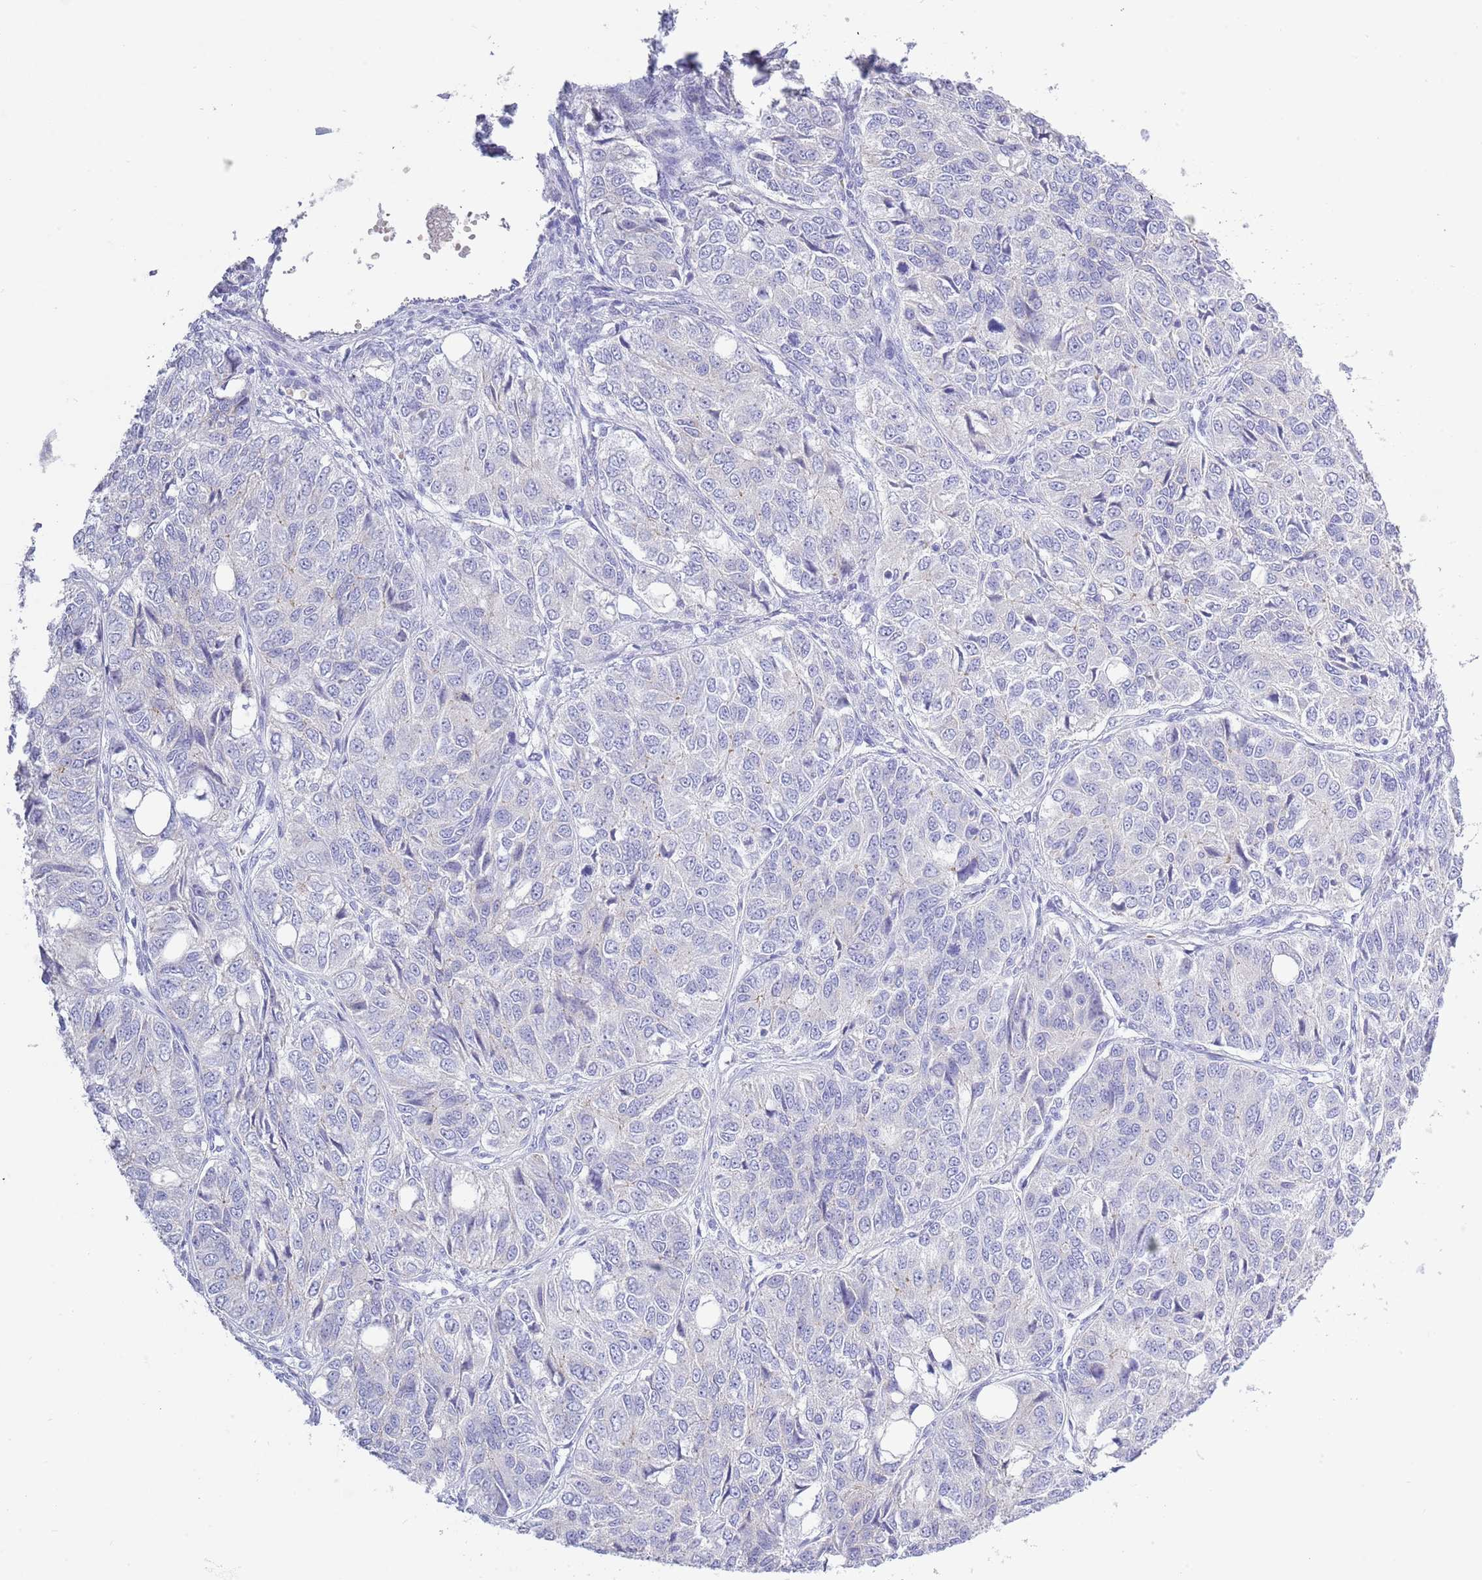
{"staining": {"intensity": "negative", "quantity": "none", "location": "none"}, "tissue": "ovarian cancer", "cell_type": "Tumor cells", "image_type": "cancer", "snomed": [{"axis": "morphology", "description": "Carcinoma, endometroid"}, {"axis": "topography", "description": "Ovary"}], "caption": "The photomicrograph exhibits no staining of tumor cells in ovarian cancer (endometroid carcinoma).", "gene": "ACR", "patient": {"sex": "female", "age": 51}}